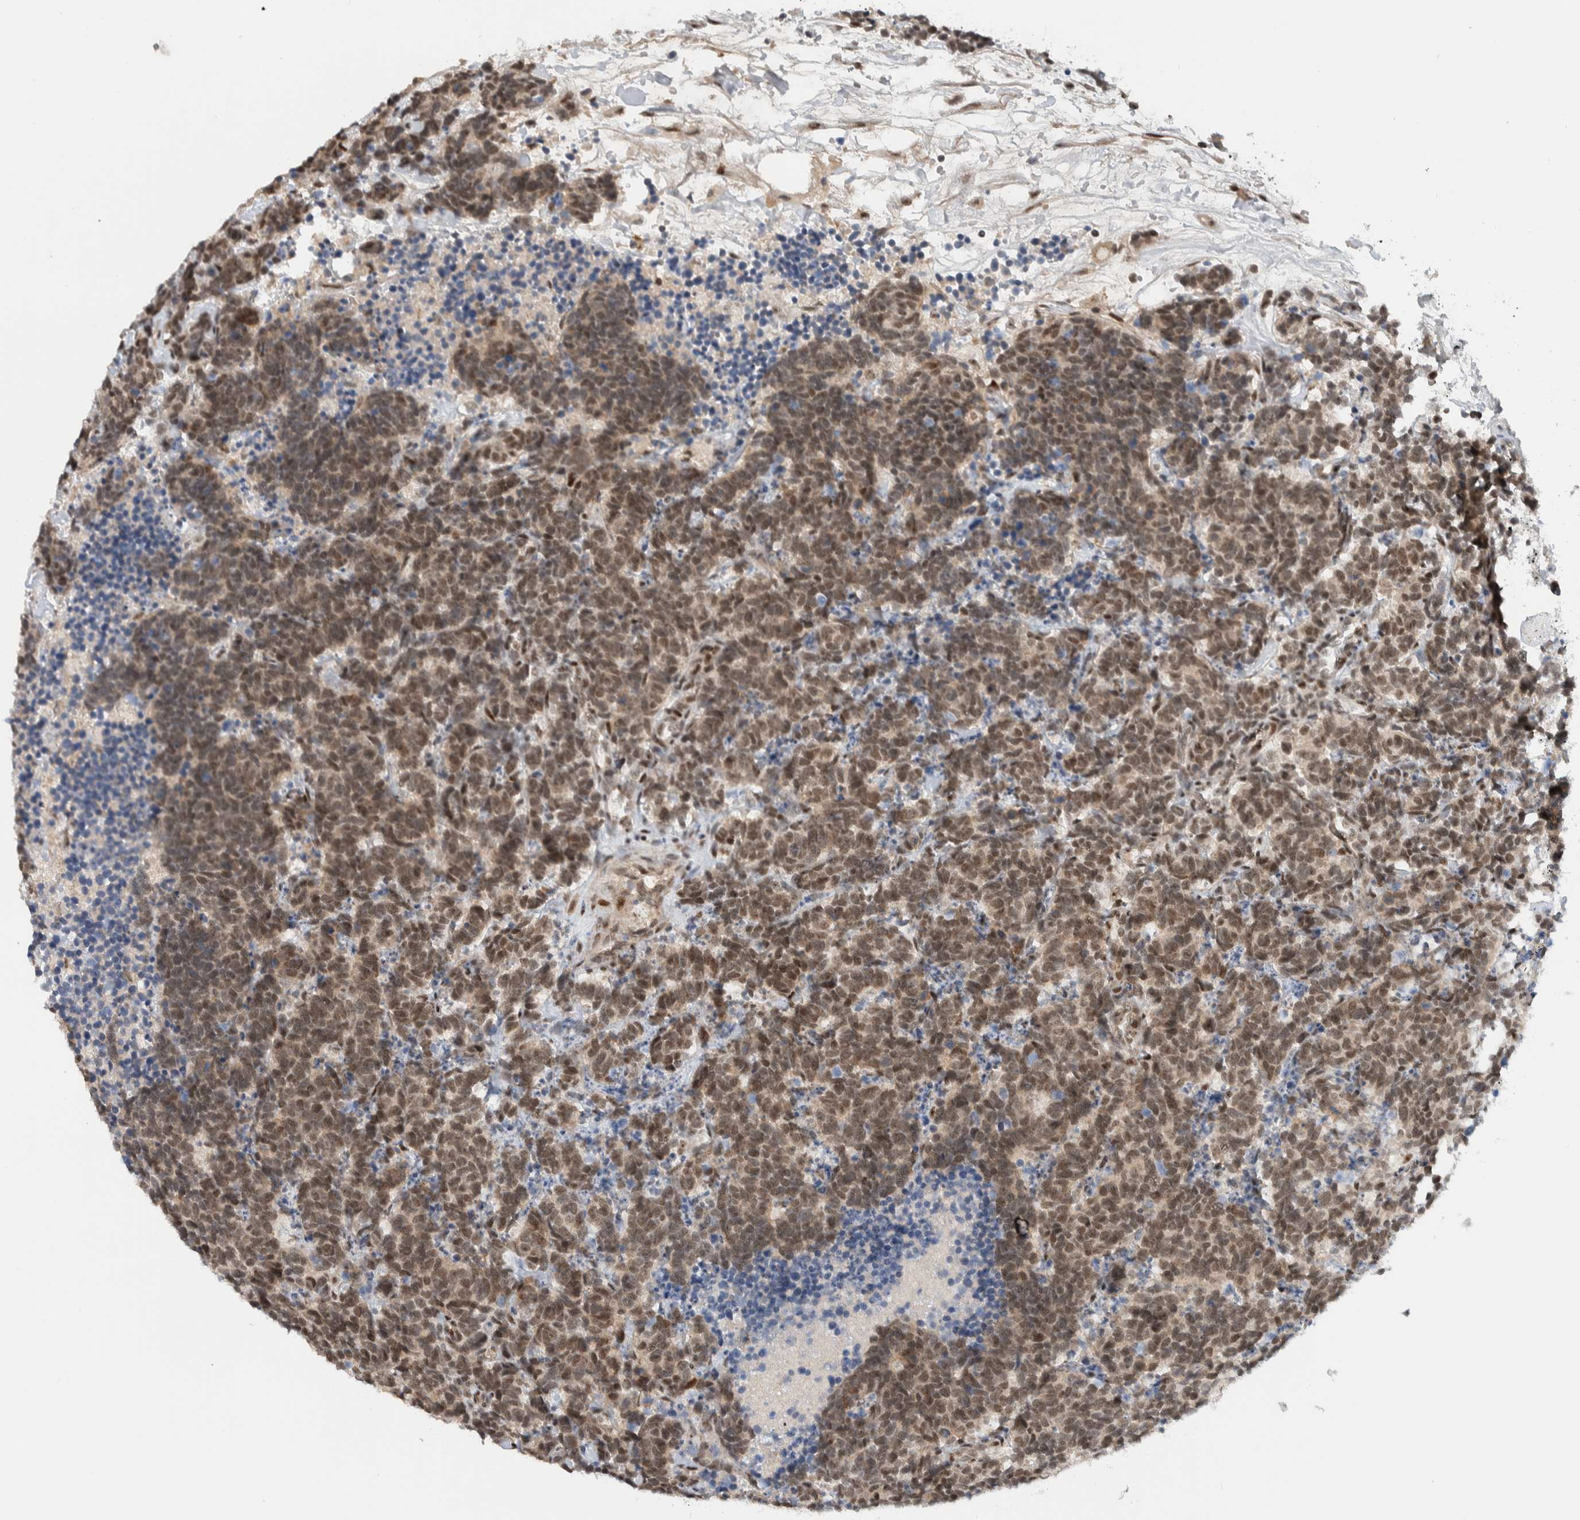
{"staining": {"intensity": "moderate", "quantity": ">75%", "location": "cytoplasmic/membranous,nuclear"}, "tissue": "carcinoid", "cell_type": "Tumor cells", "image_type": "cancer", "snomed": [{"axis": "morphology", "description": "Carcinoma, NOS"}, {"axis": "morphology", "description": "Carcinoid, malignant, NOS"}, {"axis": "topography", "description": "Urinary bladder"}], "caption": "Immunohistochemical staining of human carcinoid (malignant) reveals medium levels of moderate cytoplasmic/membranous and nuclear positivity in about >75% of tumor cells.", "gene": "ZFP91", "patient": {"sex": "male", "age": 57}}